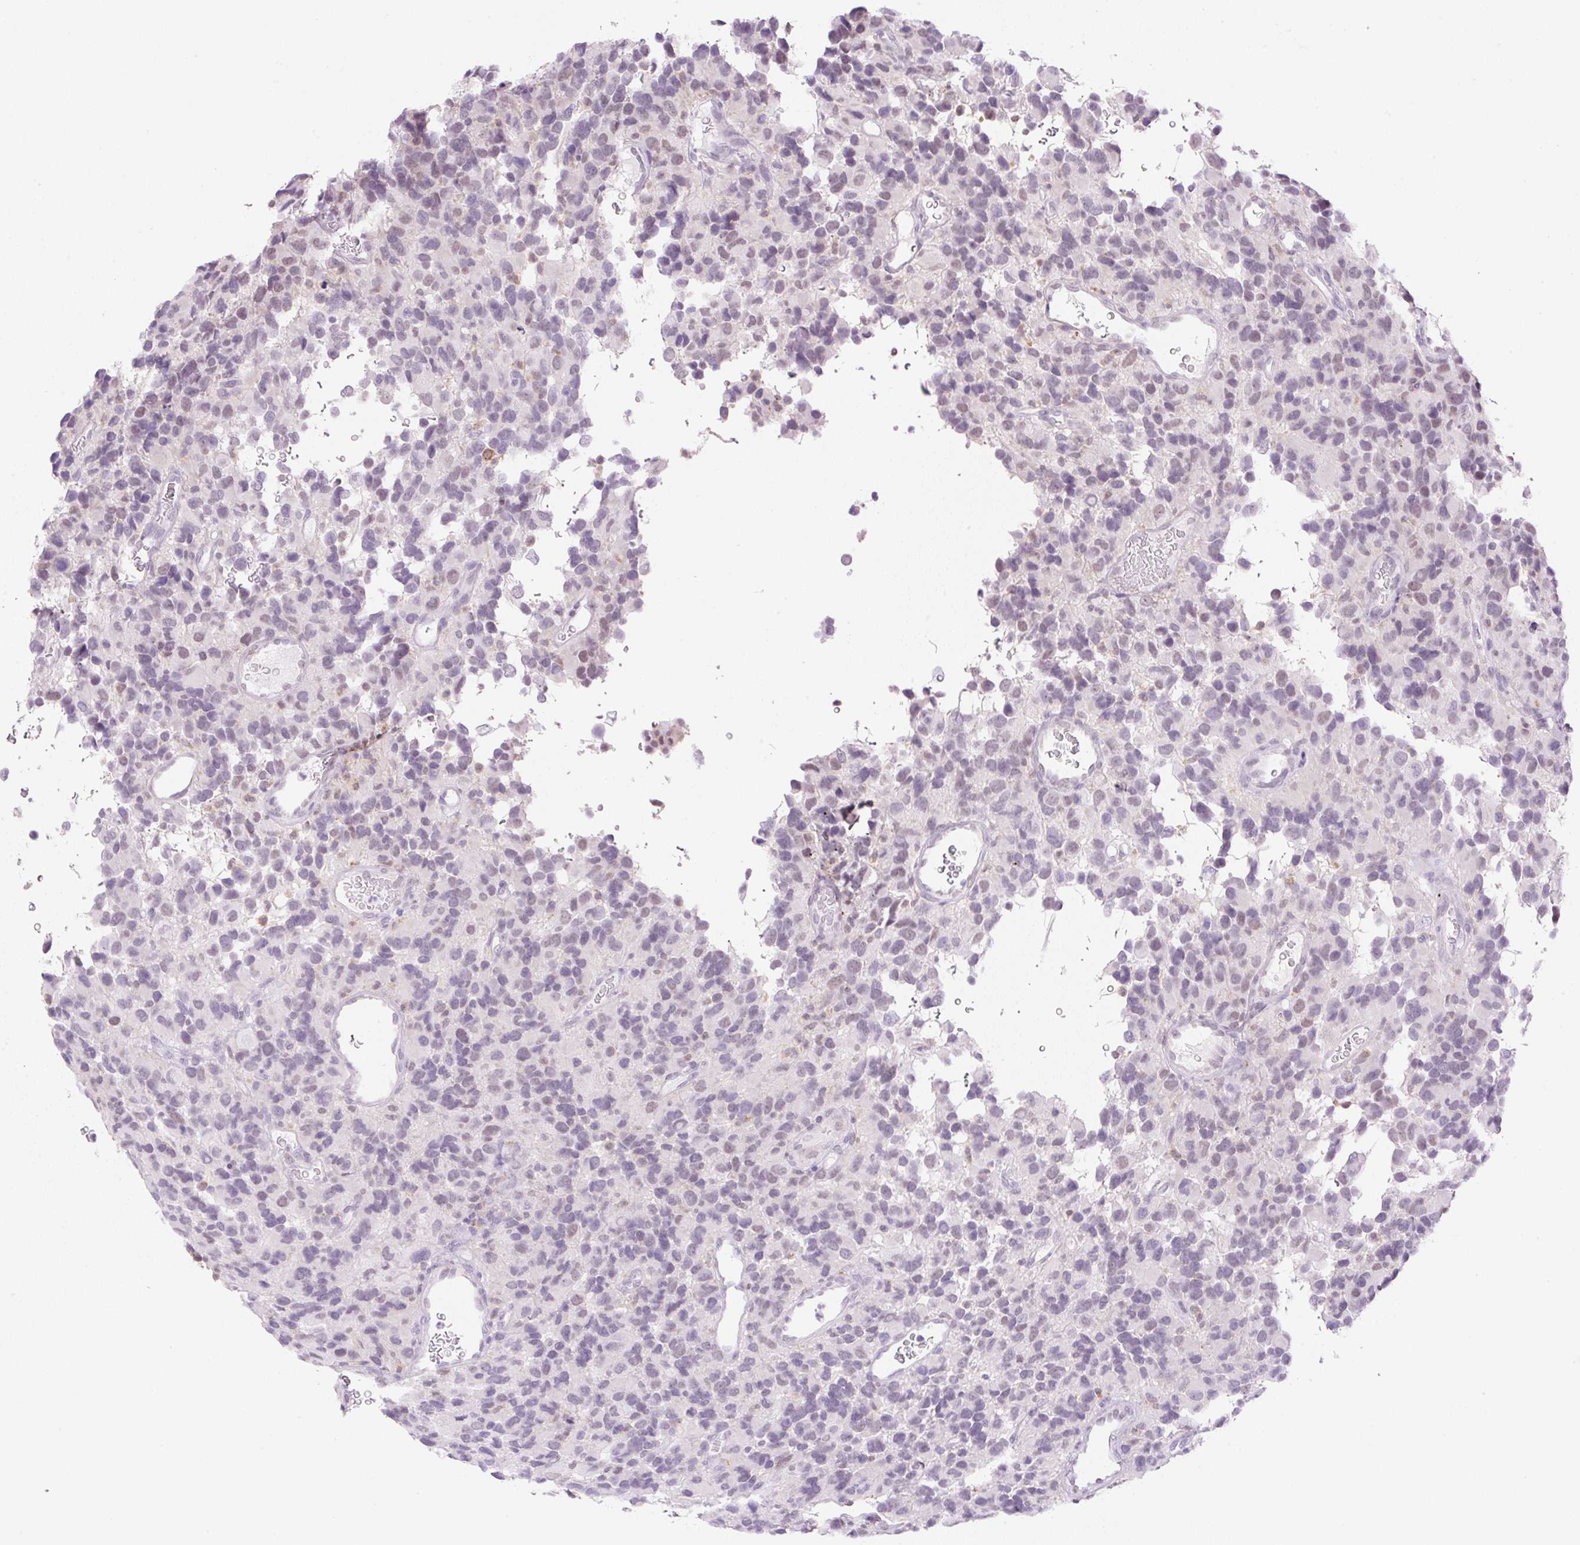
{"staining": {"intensity": "weak", "quantity": "<25%", "location": "nuclear"}, "tissue": "glioma", "cell_type": "Tumor cells", "image_type": "cancer", "snomed": [{"axis": "morphology", "description": "Glioma, malignant, High grade"}, {"axis": "topography", "description": "Brain"}], "caption": "IHC of human malignant glioma (high-grade) shows no staining in tumor cells.", "gene": "PALM3", "patient": {"sex": "male", "age": 77}}